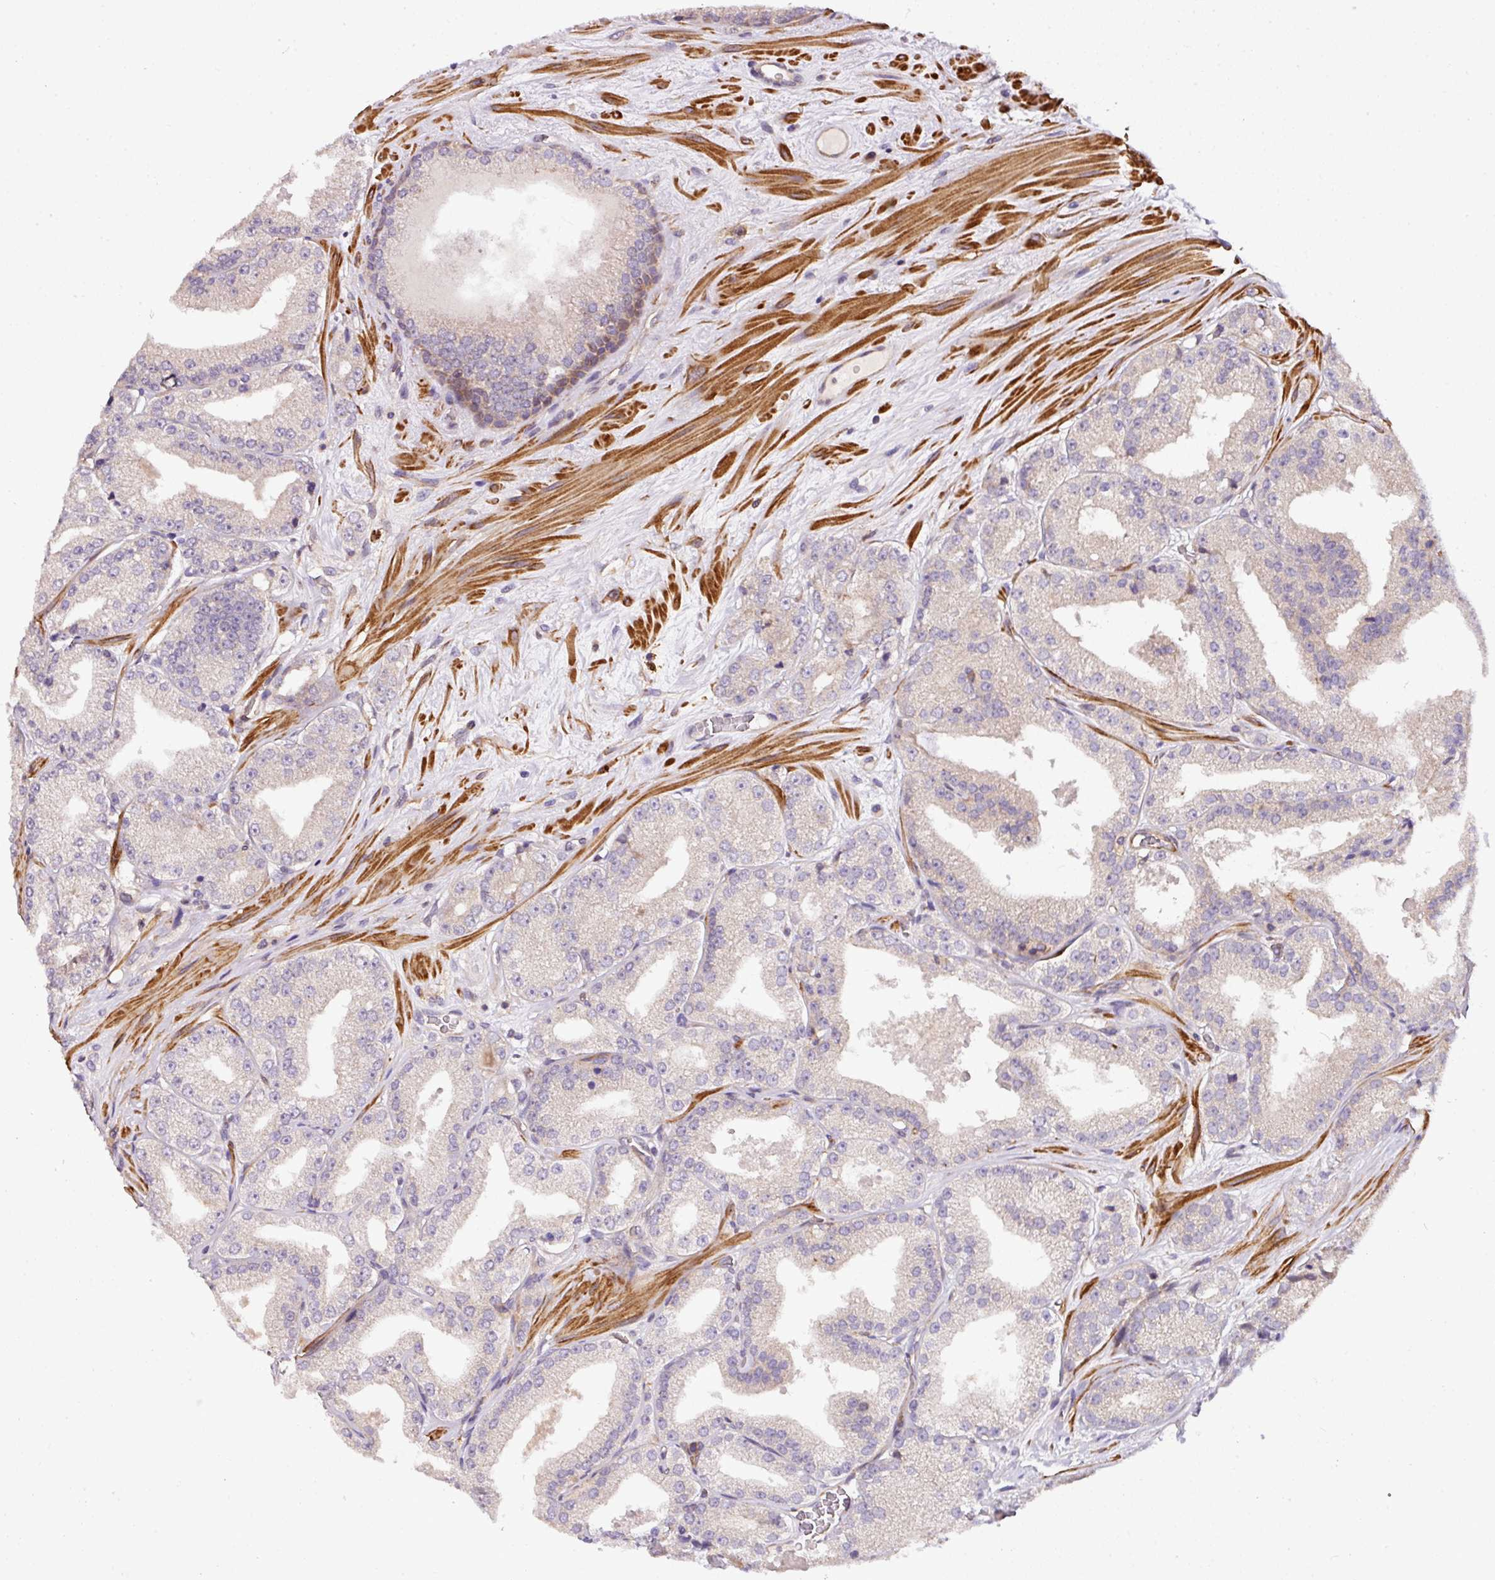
{"staining": {"intensity": "negative", "quantity": "none", "location": "none"}, "tissue": "prostate cancer", "cell_type": "Tumor cells", "image_type": "cancer", "snomed": [{"axis": "morphology", "description": "Adenocarcinoma, High grade"}, {"axis": "topography", "description": "Prostate"}], "caption": "IHC of human prostate cancer exhibits no staining in tumor cells.", "gene": "CASS4", "patient": {"sex": "male", "age": 68}}